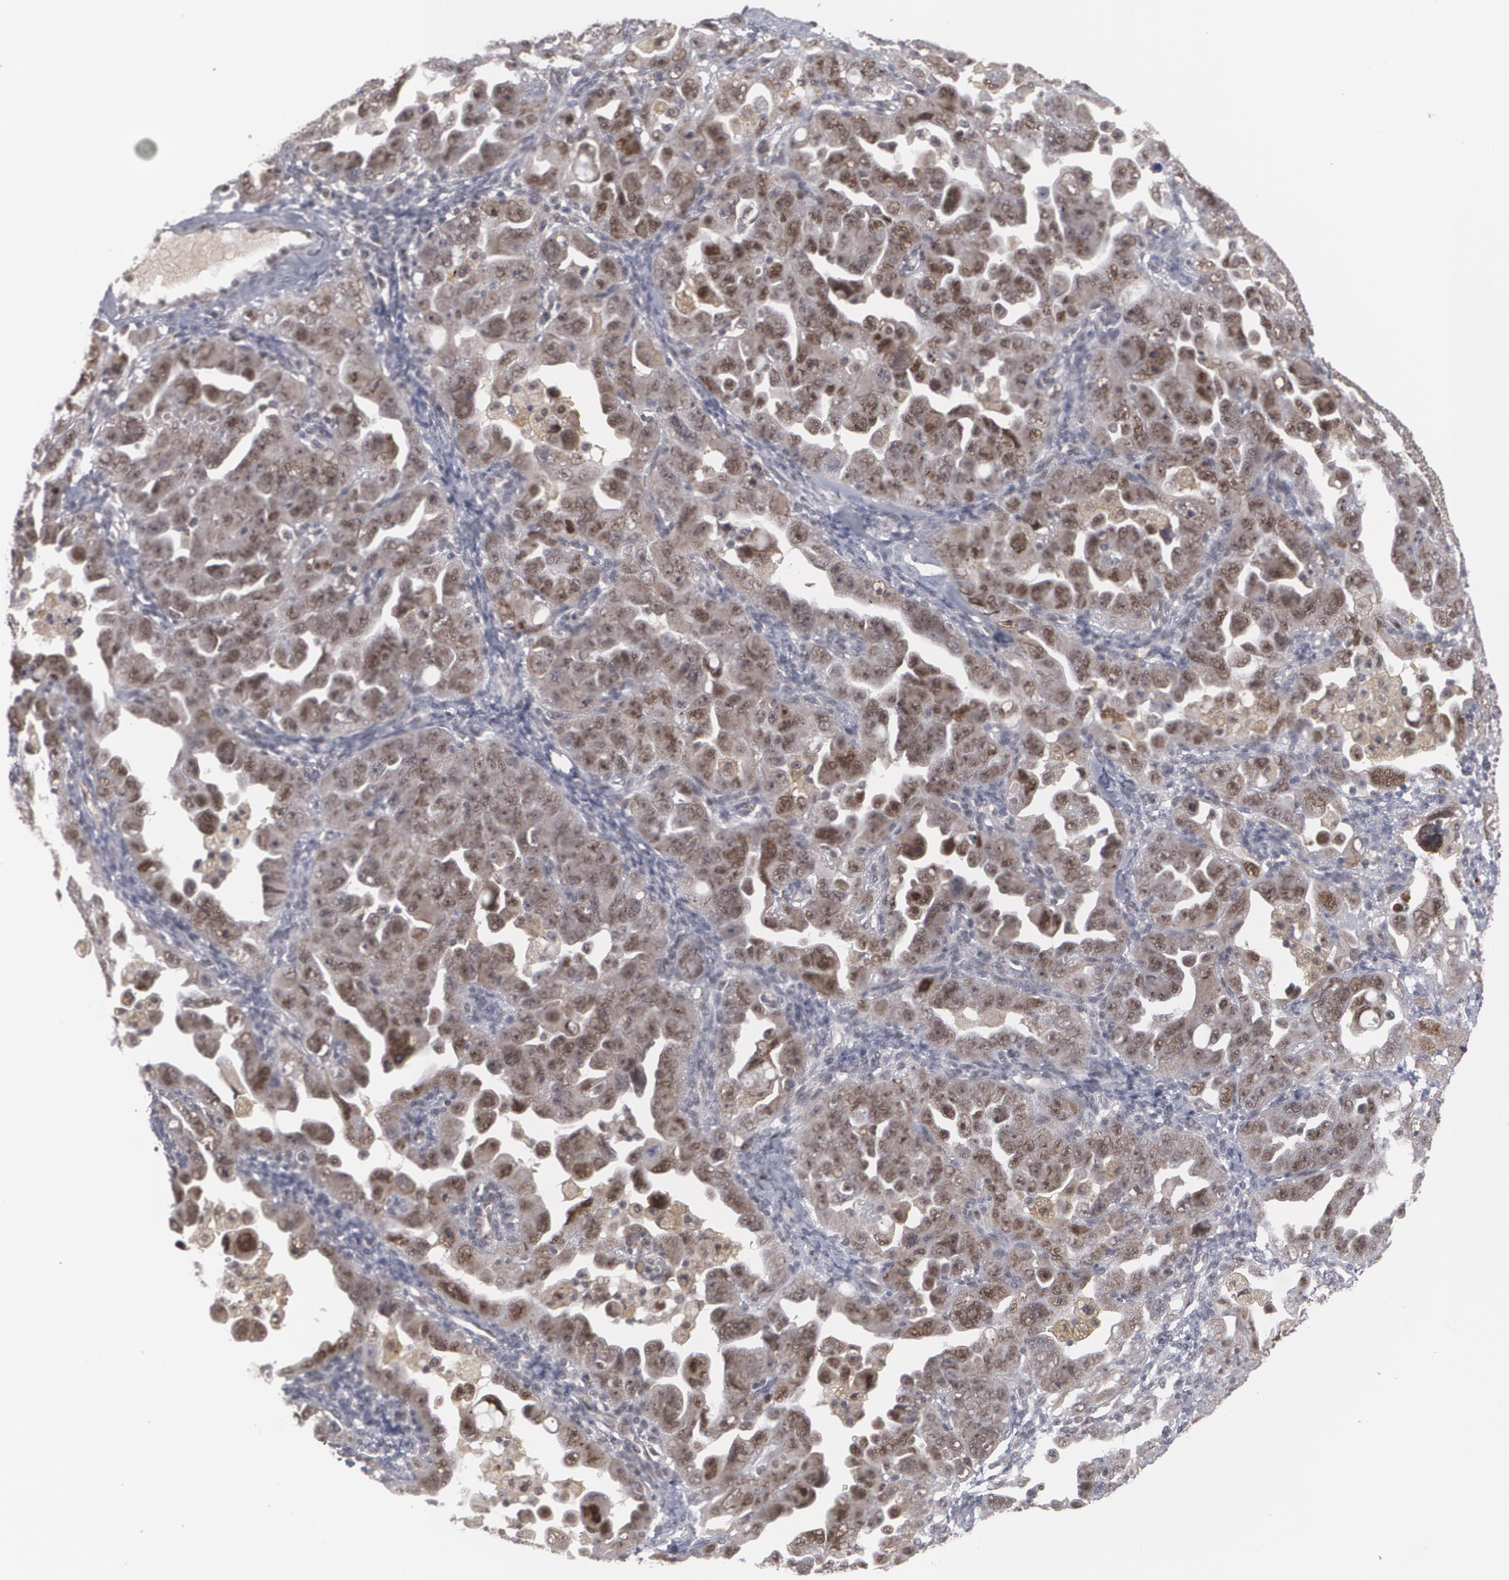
{"staining": {"intensity": "moderate", "quantity": ">75%", "location": "nuclear"}, "tissue": "ovarian cancer", "cell_type": "Tumor cells", "image_type": "cancer", "snomed": [{"axis": "morphology", "description": "Cystadenocarcinoma, serous, NOS"}, {"axis": "topography", "description": "Ovary"}], "caption": "Immunohistochemical staining of human serous cystadenocarcinoma (ovarian) displays moderate nuclear protein staining in about >75% of tumor cells.", "gene": "INTS6", "patient": {"sex": "female", "age": 66}}